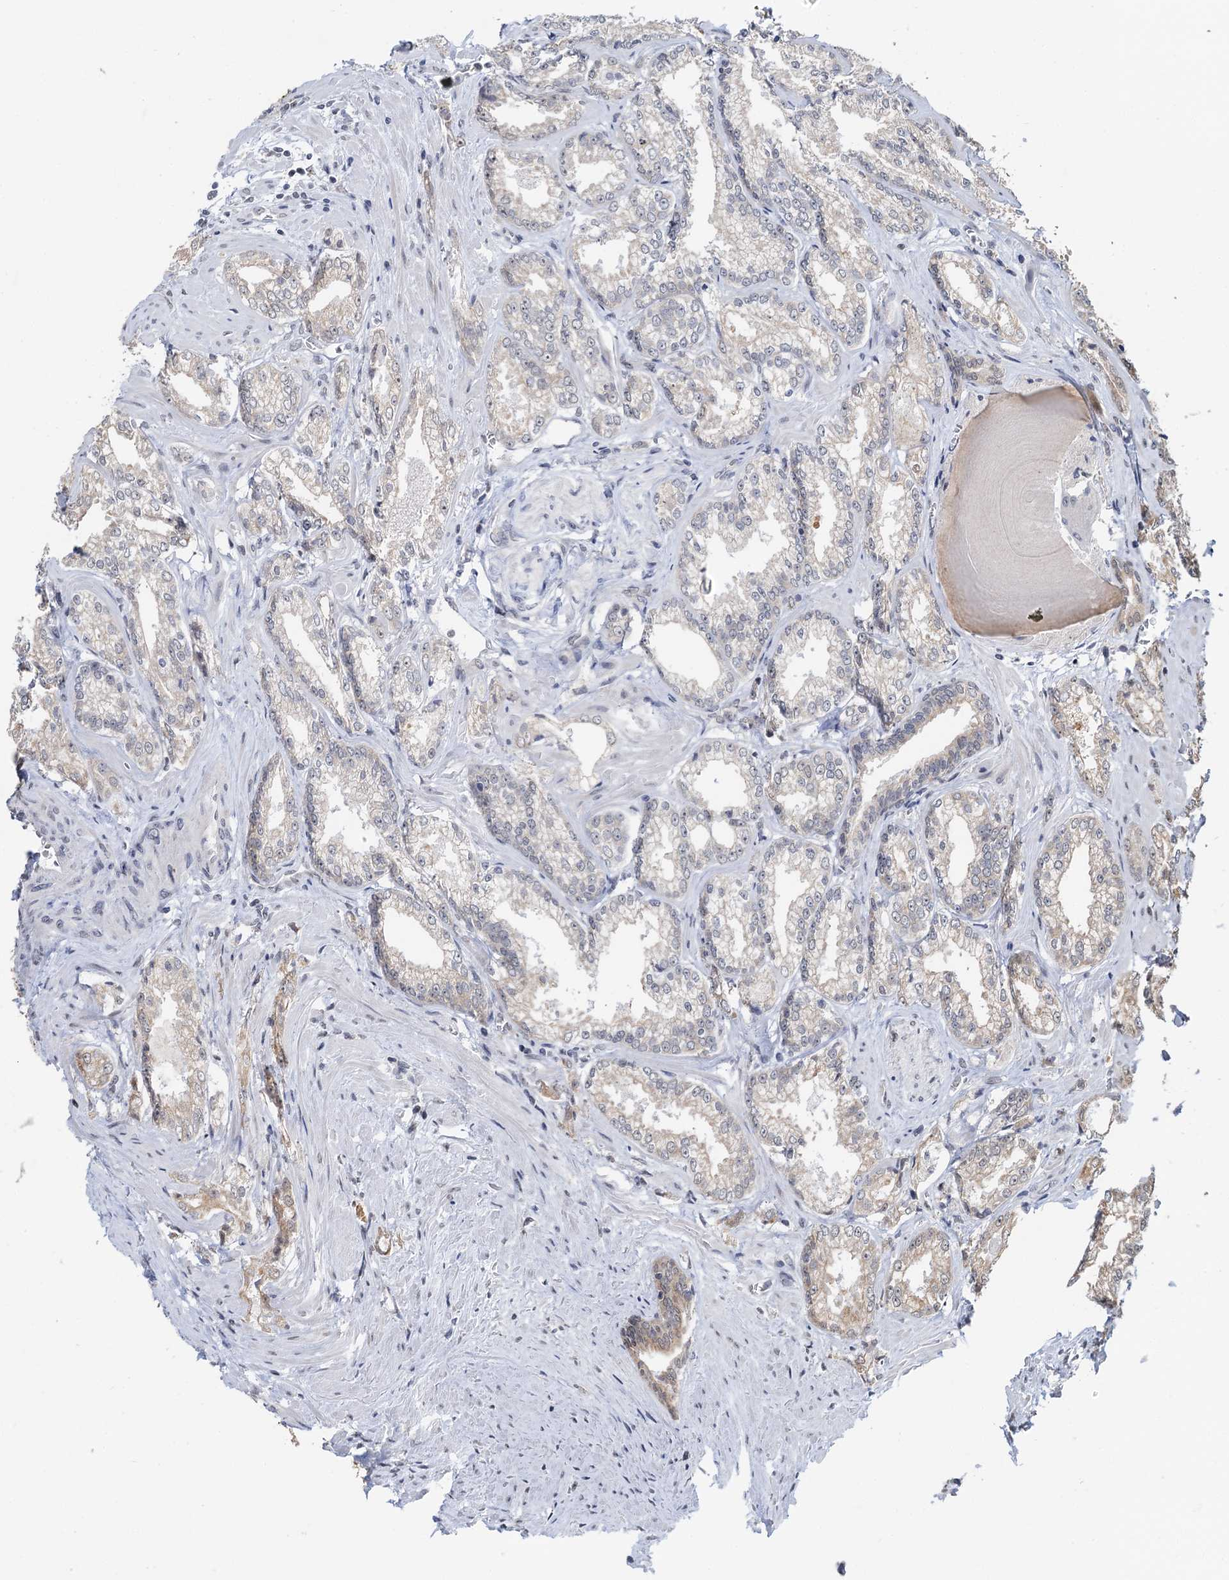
{"staining": {"intensity": "negative", "quantity": "none", "location": "none"}, "tissue": "prostate cancer", "cell_type": "Tumor cells", "image_type": "cancer", "snomed": [{"axis": "morphology", "description": "Adenocarcinoma, Low grade"}, {"axis": "topography", "description": "Prostate"}], "caption": "Tumor cells show no significant expression in prostate cancer.", "gene": "NAT10", "patient": {"sex": "male", "age": 47}}